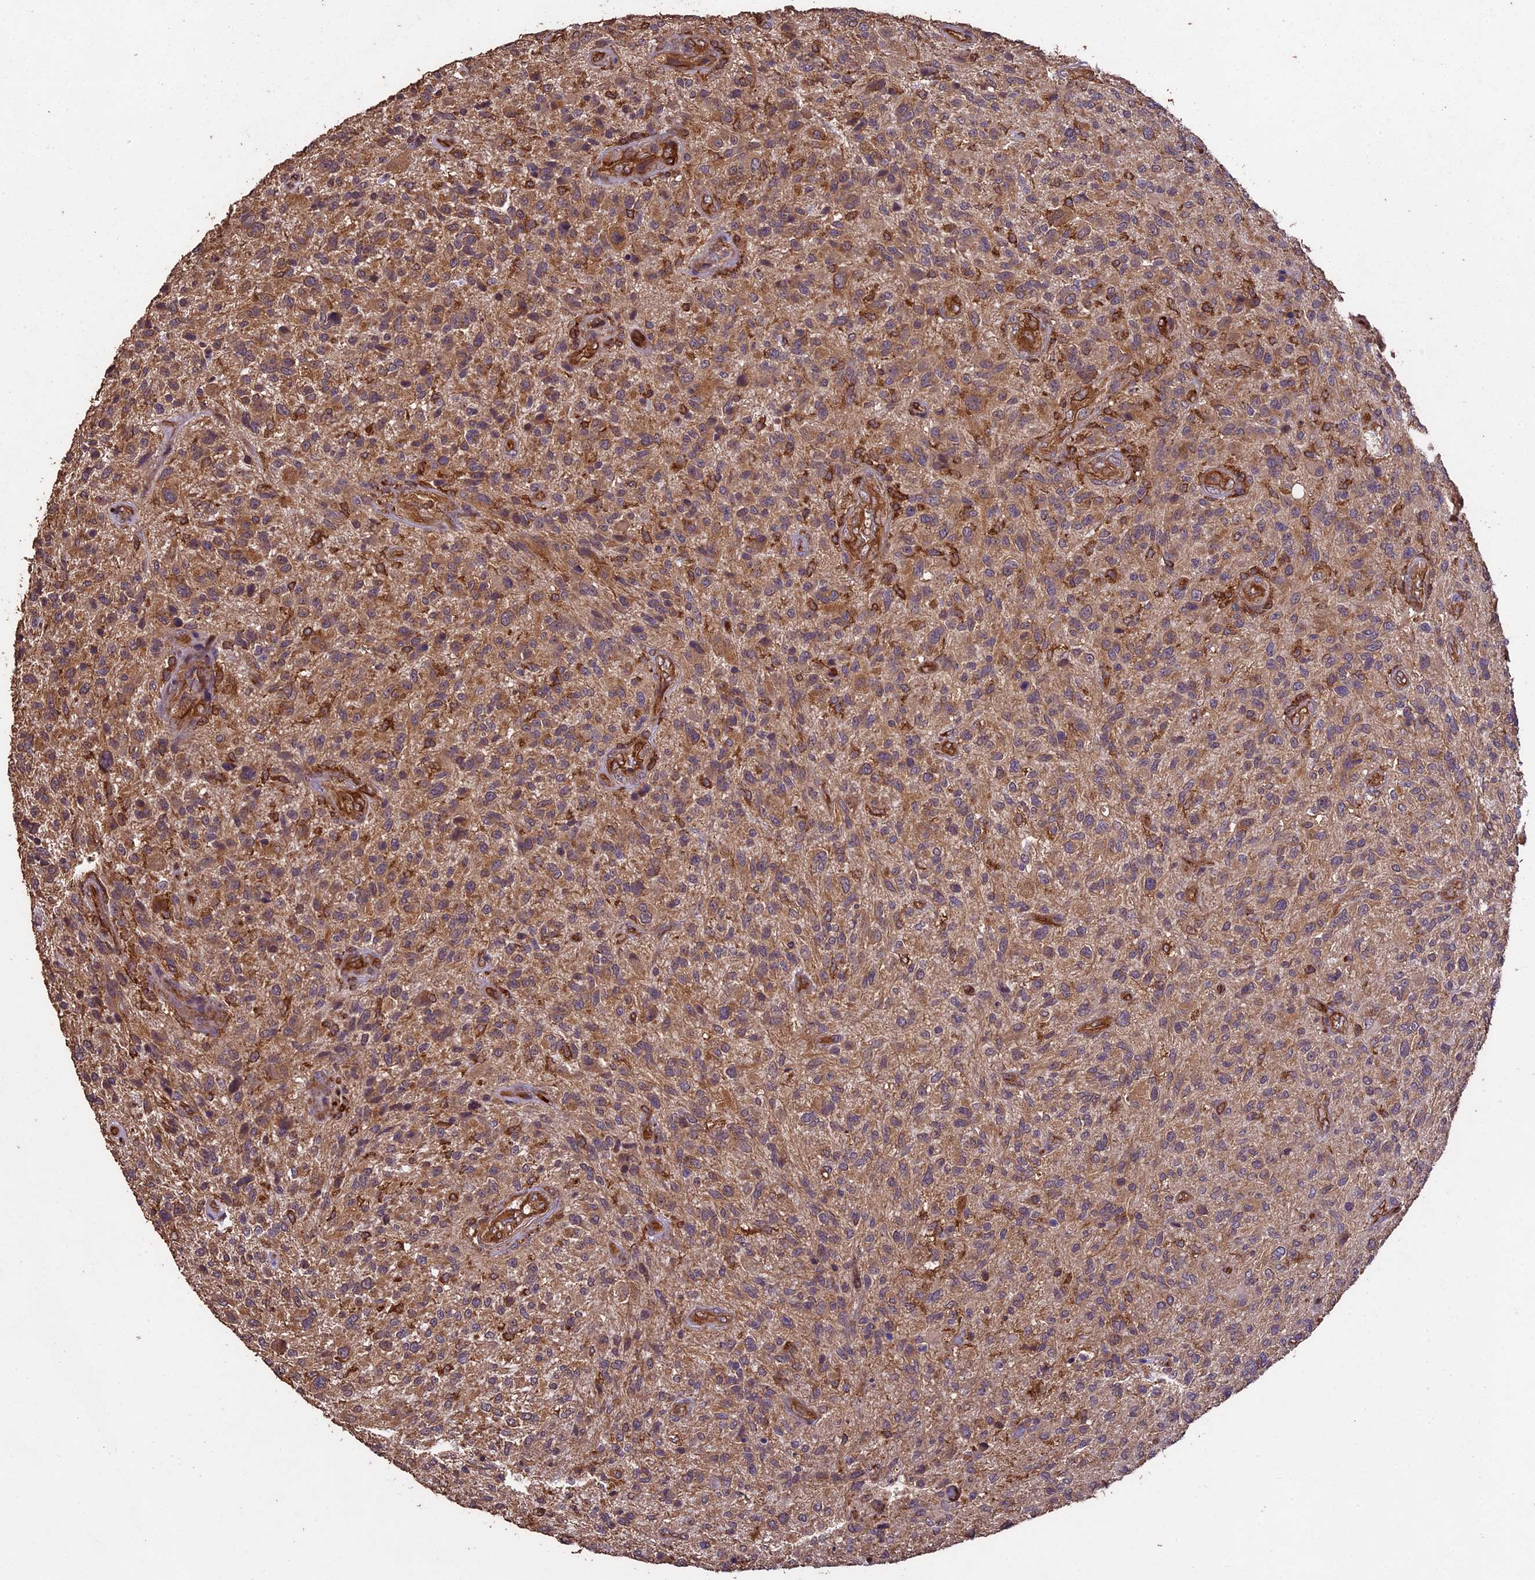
{"staining": {"intensity": "moderate", "quantity": ">75%", "location": "cytoplasmic/membranous"}, "tissue": "glioma", "cell_type": "Tumor cells", "image_type": "cancer", "snomed": [{"axis": "morphology", "description": "Glioma, malignant, High grade"}, {"axis": "topography", "description": "Brain"}], "caption": "Immunohistochemical staining of human glioma reveals medium levels of moderate cytoplasmic/membranous protein expression in about >75% of tumor cells.", "gene": "TTLL10", "patient": {"sex": "male", "age": 47}}